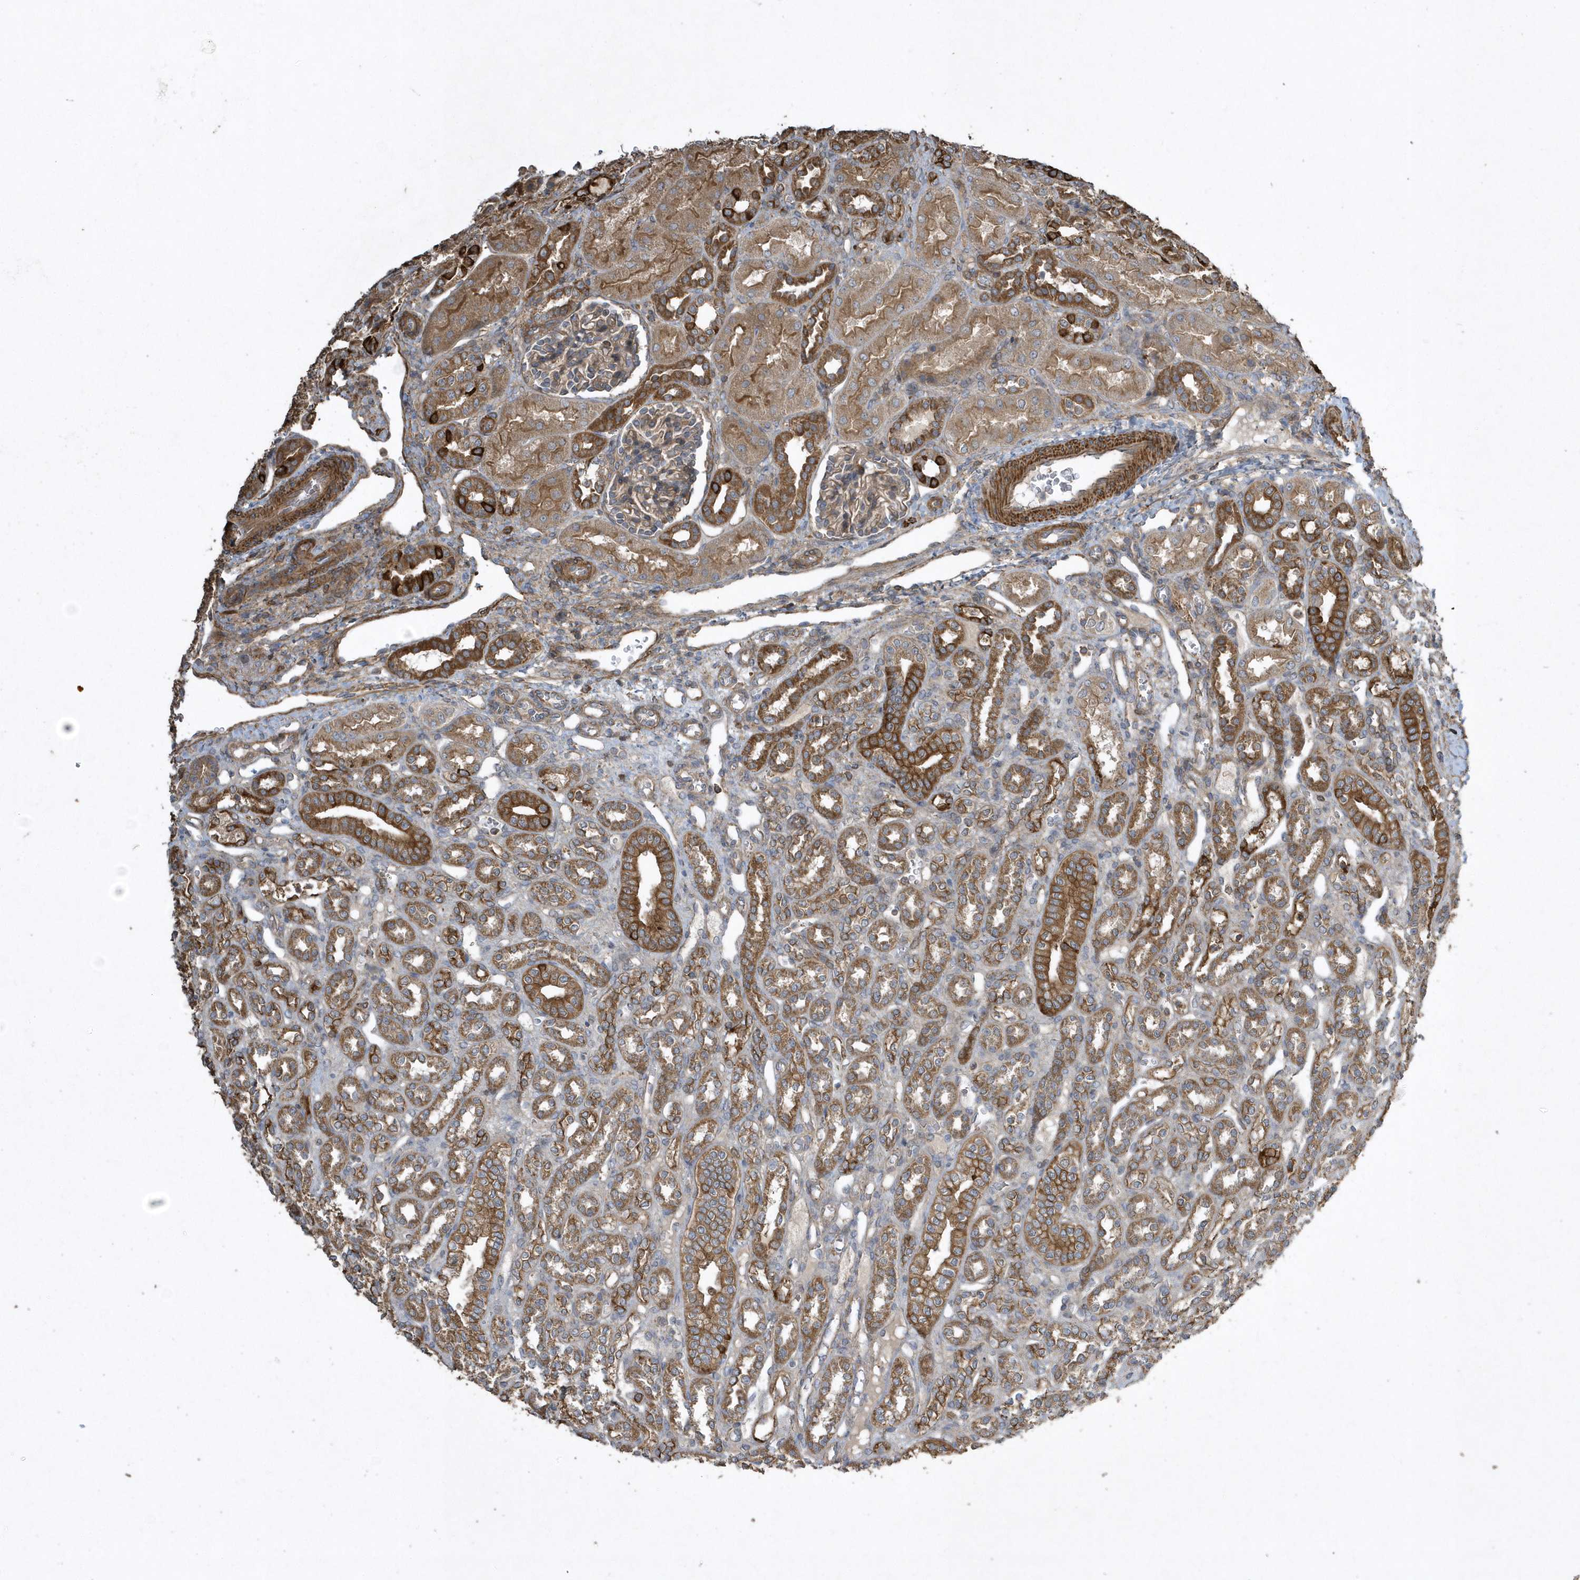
{"staining": {"intensity": "moderate", "quantity": ">75%", "location": "cytoplasmic/membranous"}, "tissue": "kidney", "cell_type": "Cells in glomeruli", "image_type": "normal", "snomed": [{"axis": "morphology", "description": "Normal tissue, NOS"}, {"axis": "morphology", "description": "Neoplasm, malignant, NOS"}, {"axis": "topography", "description": "Kidney"}], "caption": "Immunohistochemical staining of benign human kidney shows moderate cytoplasmic/membranous protein staining in approximately >75% of cells in glomeruli.", "gene": "SENP8", "patient": {"sex": "female", "age": 1}}